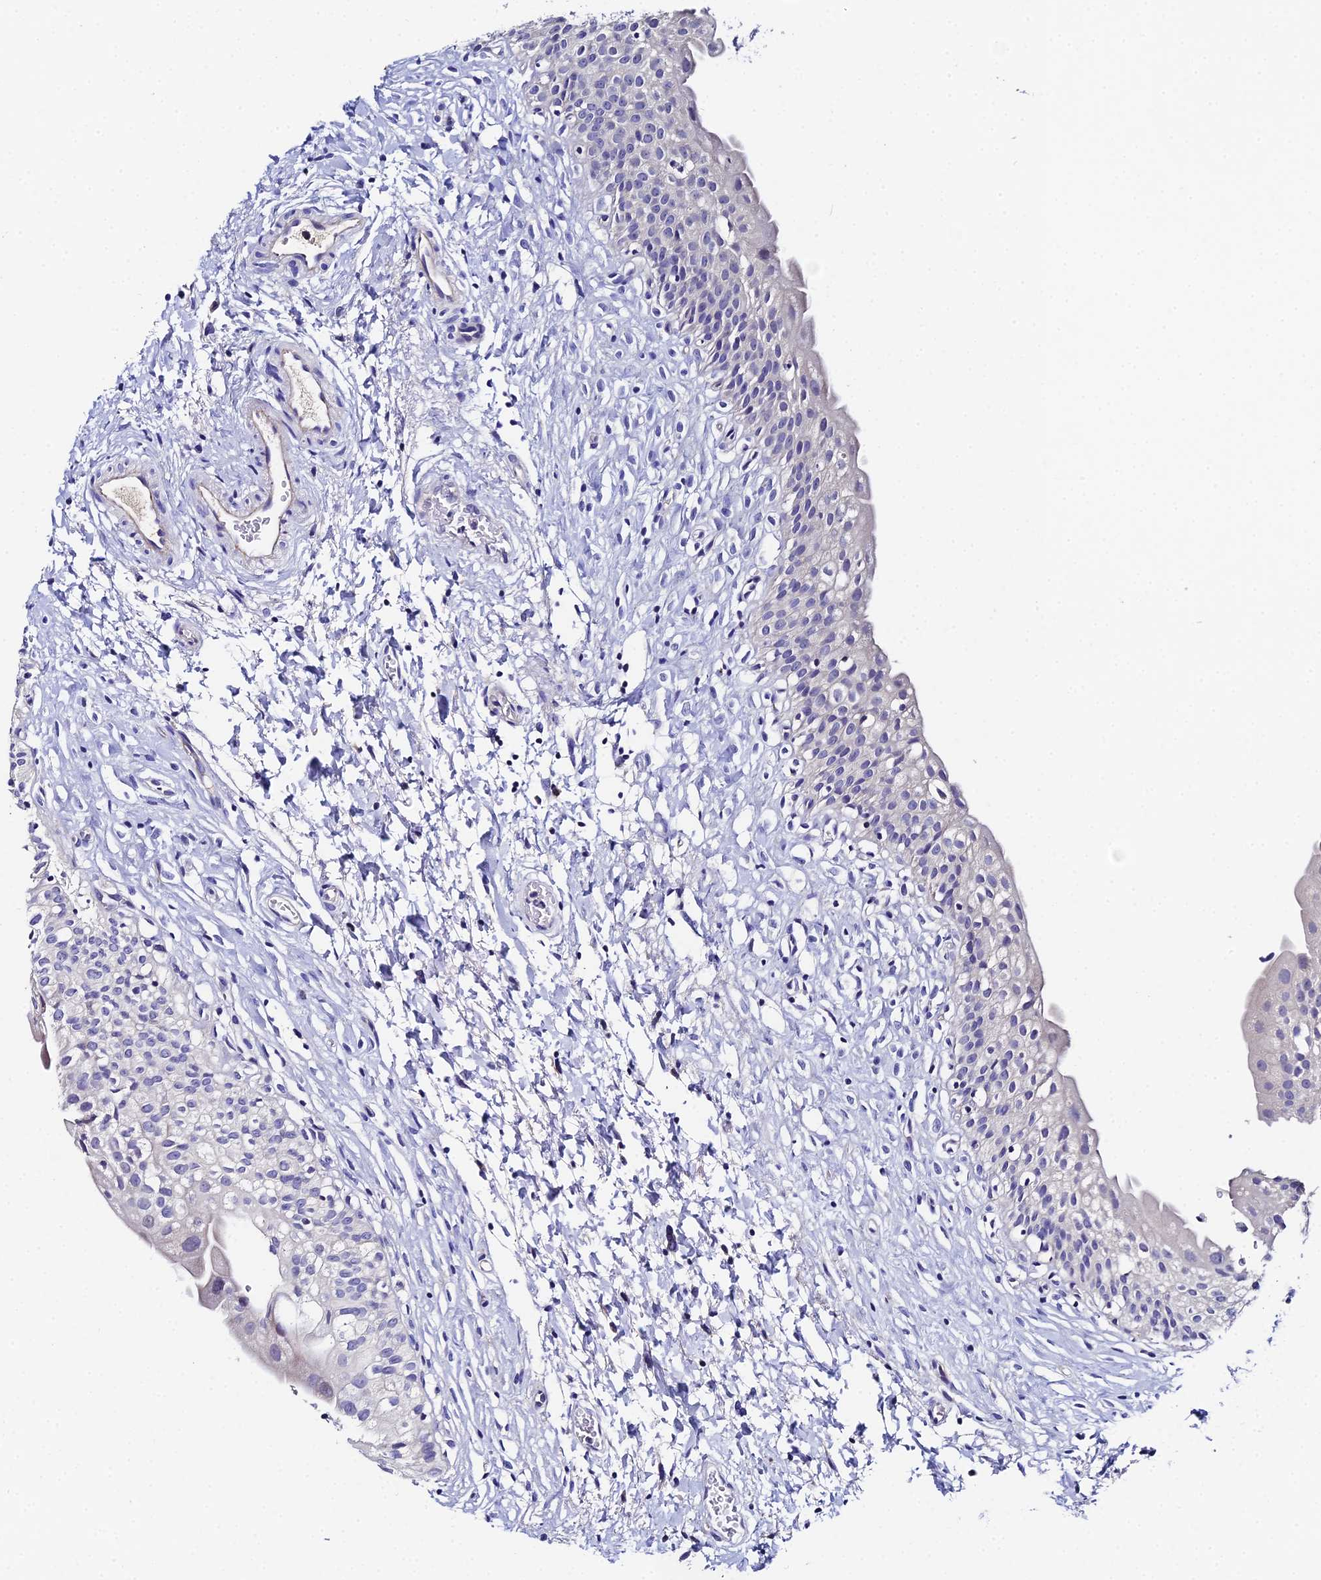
{"staining": {"intensity": "negative", "quantity": "none", "location": "none"}, "tissue": "urinary bladder", "cell_type": "Urothelial cells", "image_type": "normal", "snomed": [{"axis": "morphology", "description": "Normal tissue, NOS"}, {"axis": "topography", "description": "Urinary bladder"}], "caption": "This is an immunohistochemistry image of normal urinary bladder. There is no positivity in urothelial cells.", "gene": "UBE2L3", "patient": {"sex": "male", "age": 51}}